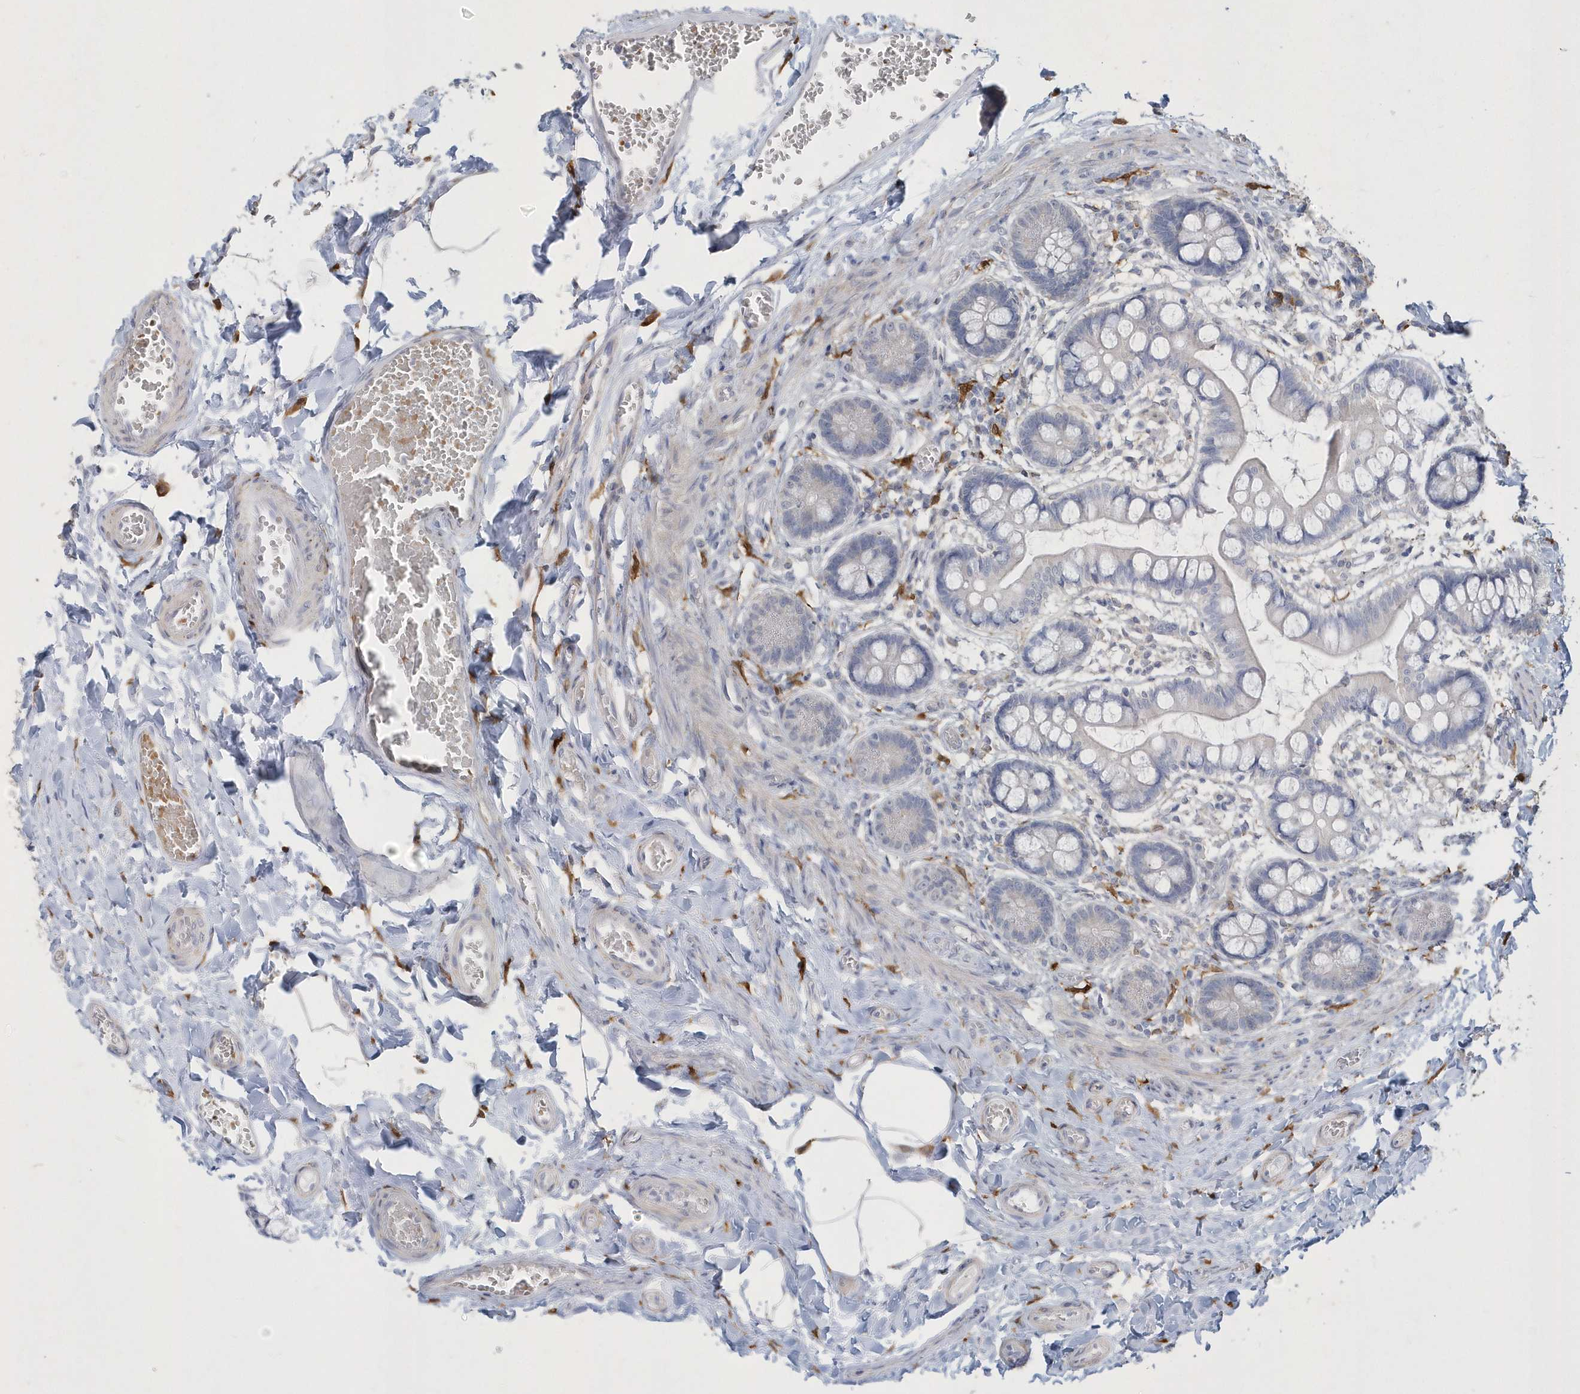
{"staining": {"intensity": "negative", "quantity": "none", "location": "none"}, "tissue": "small intestine", "cell_type": "Glandular cells", "image_type": "normal", "snomed": [{"axis": "morphology", "description": "Normal tissue, NOS"}, {"axis": "topography", "description": "Small intestine"}], "caption": "Glandular cells show no significant staining in normal small intestine. The staining was performed using DAB to visualize the protein expression in brown, while the nuclei were stained in blue with hematoxylin (Magnification: 20x).", "gene": "TSPEAR", "patient": {"sex": "male", "age": 52}}